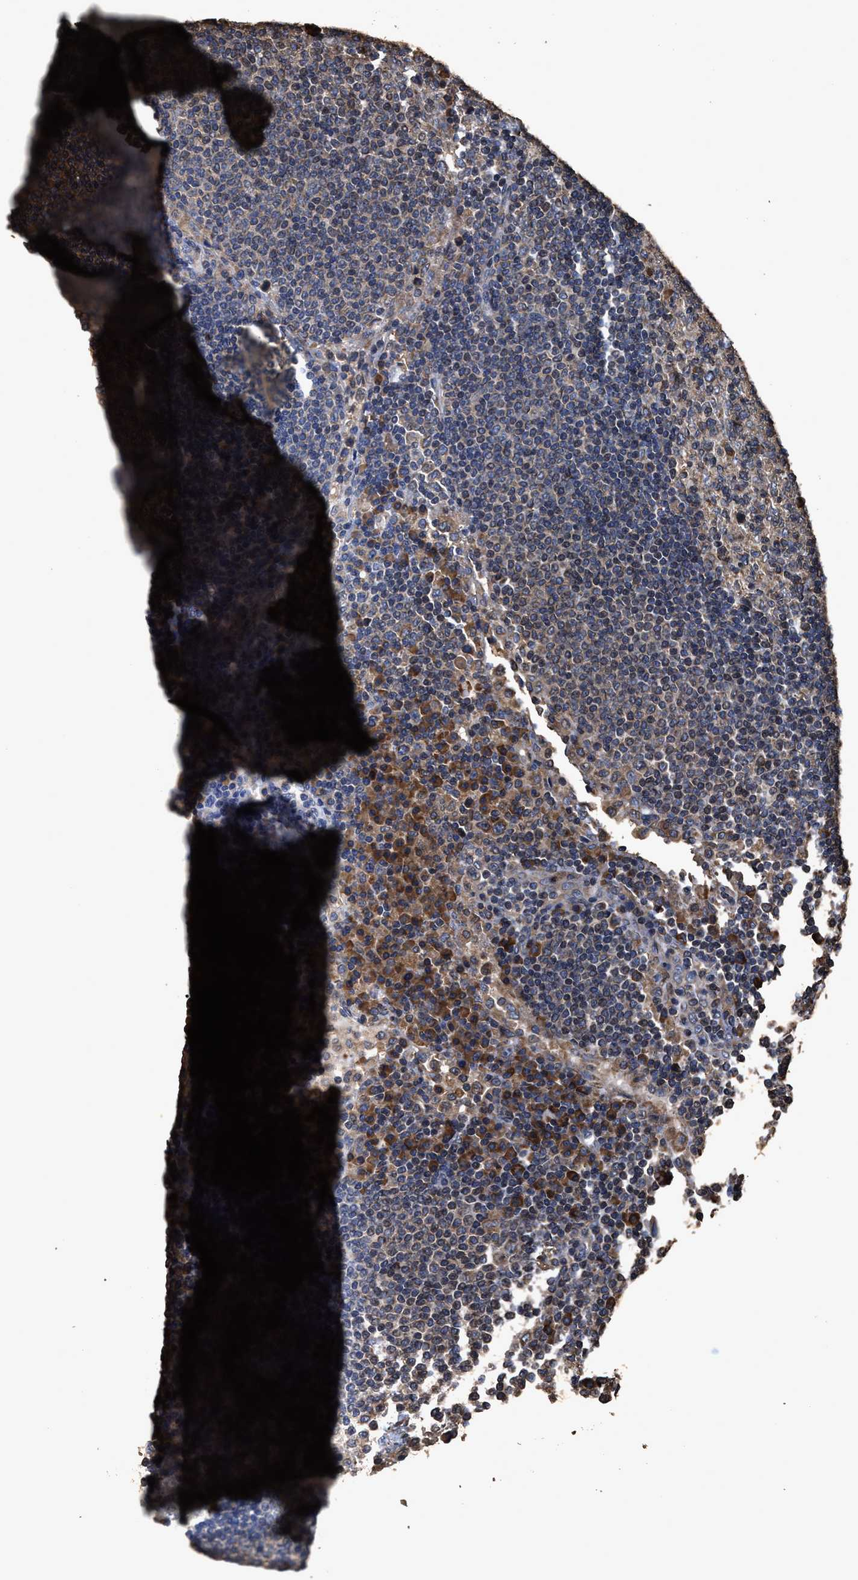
{"staining": {"intensity": "moderate", "quantity": ">75%", "location": "cytoplasmic/membranous"}, "tissue": "lymph node", "cell_type": "Germinal center cells", "image_type": "normal", "snomed": [{"axis": "morphology", "description": "Normal tissue, NOS"}, {"axis": "topography", "description": "Lymph node"}], "caption": "This is an image of immunohistochemistry (IHC) staining of normal lymph node, which shows moderate positivity in the cytoplasmic/membranous of germinal center cells.", "gene": "ZMYND19", "patient": {"sex": "female", "age": 53}}